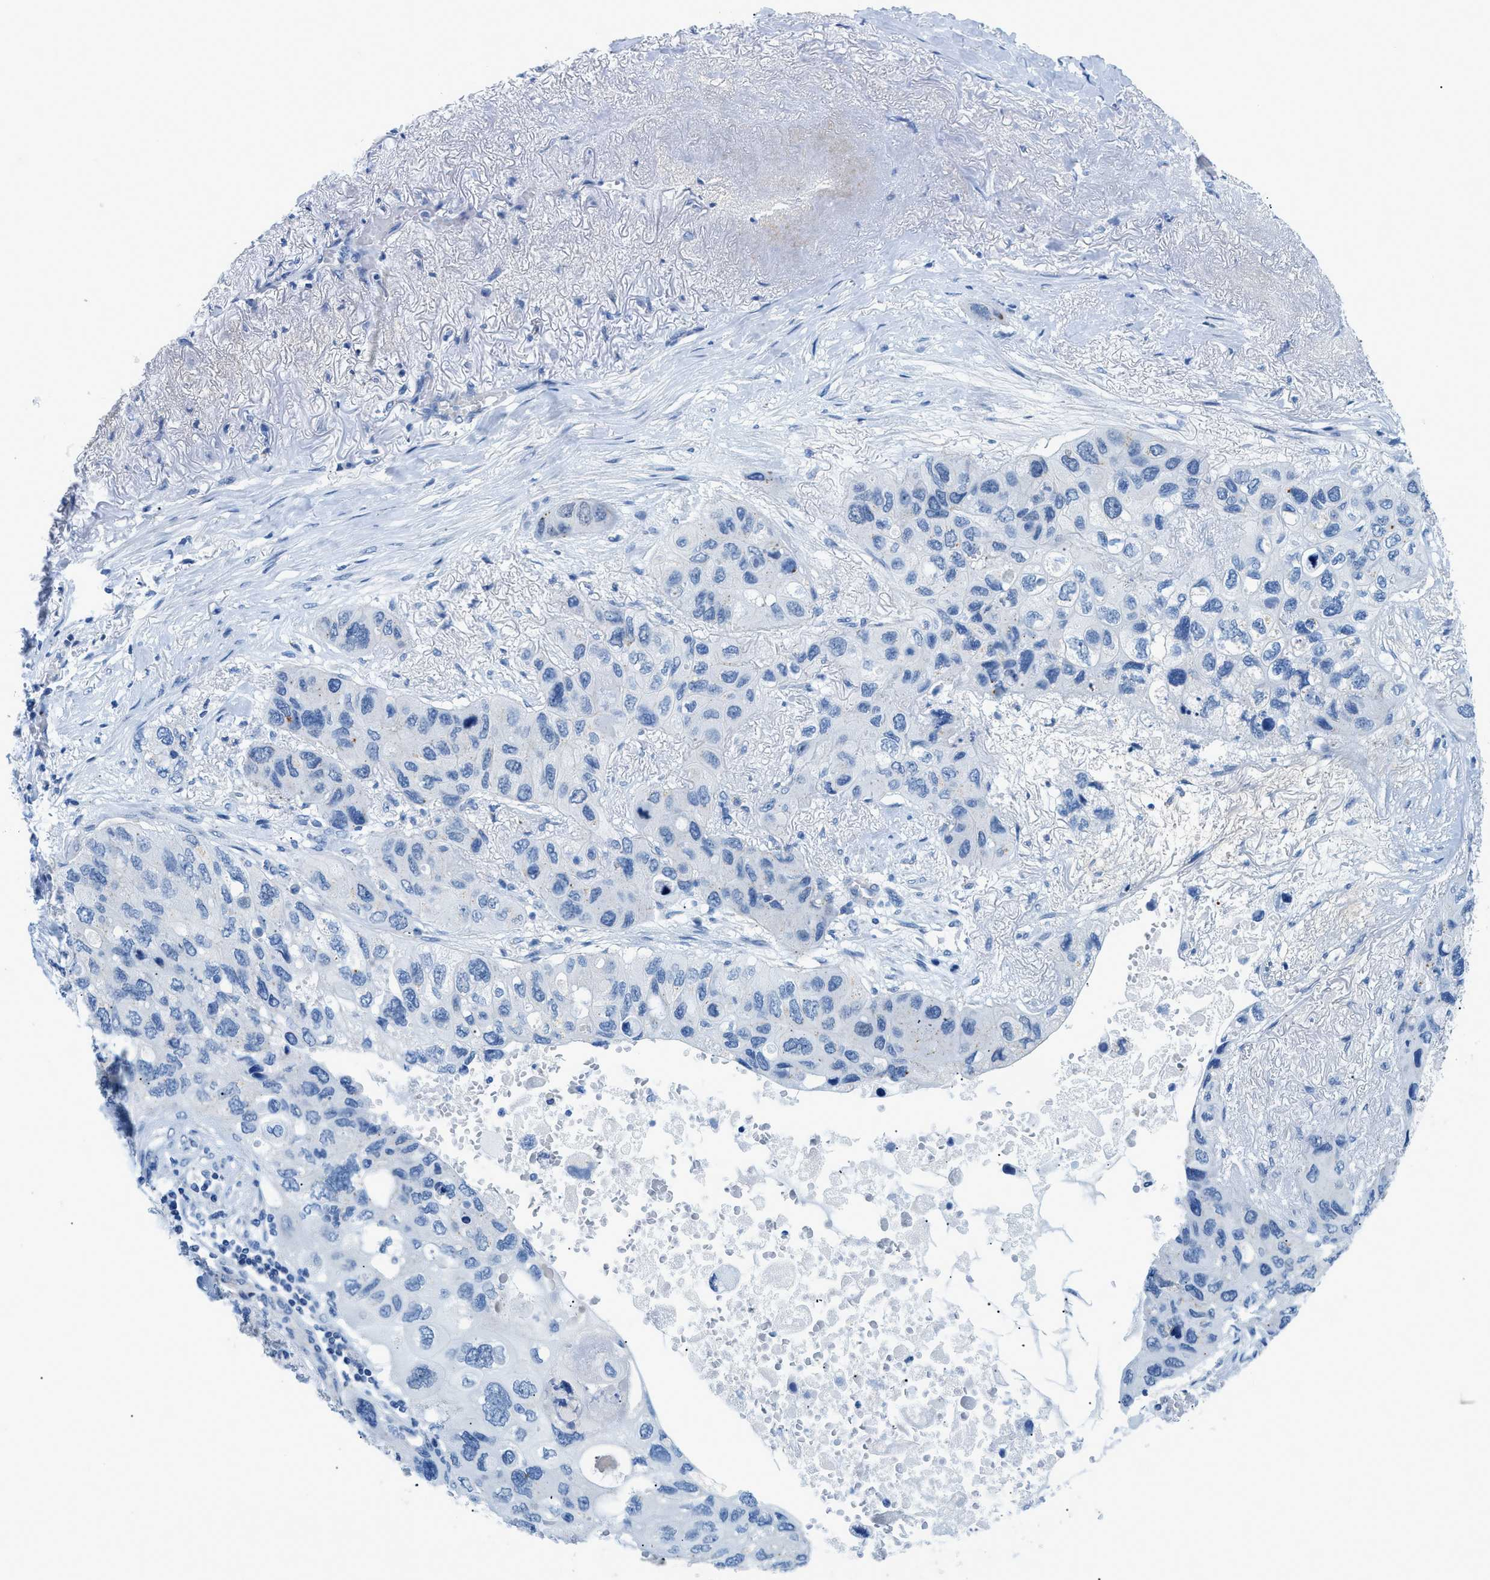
{"staining": {"intensity": "negative", "quantity": "none", "location": "none"}, "tissue": "lung cancer", "cell_type": "Tumor cells", "image_type": "cancer", "snomed": [{"axis": "morphology", "description": "Squamous cell carcinoma, NOS"}, {"axis": "topography", "description": "Lung"}], "caption": "The immunohistochemistry micrograph has no significant positivity in tumor cells of lung squamous cell carcinoma tissue.", "gene": "FDCSP", "patient": {"sex": "female", "age": 73}}